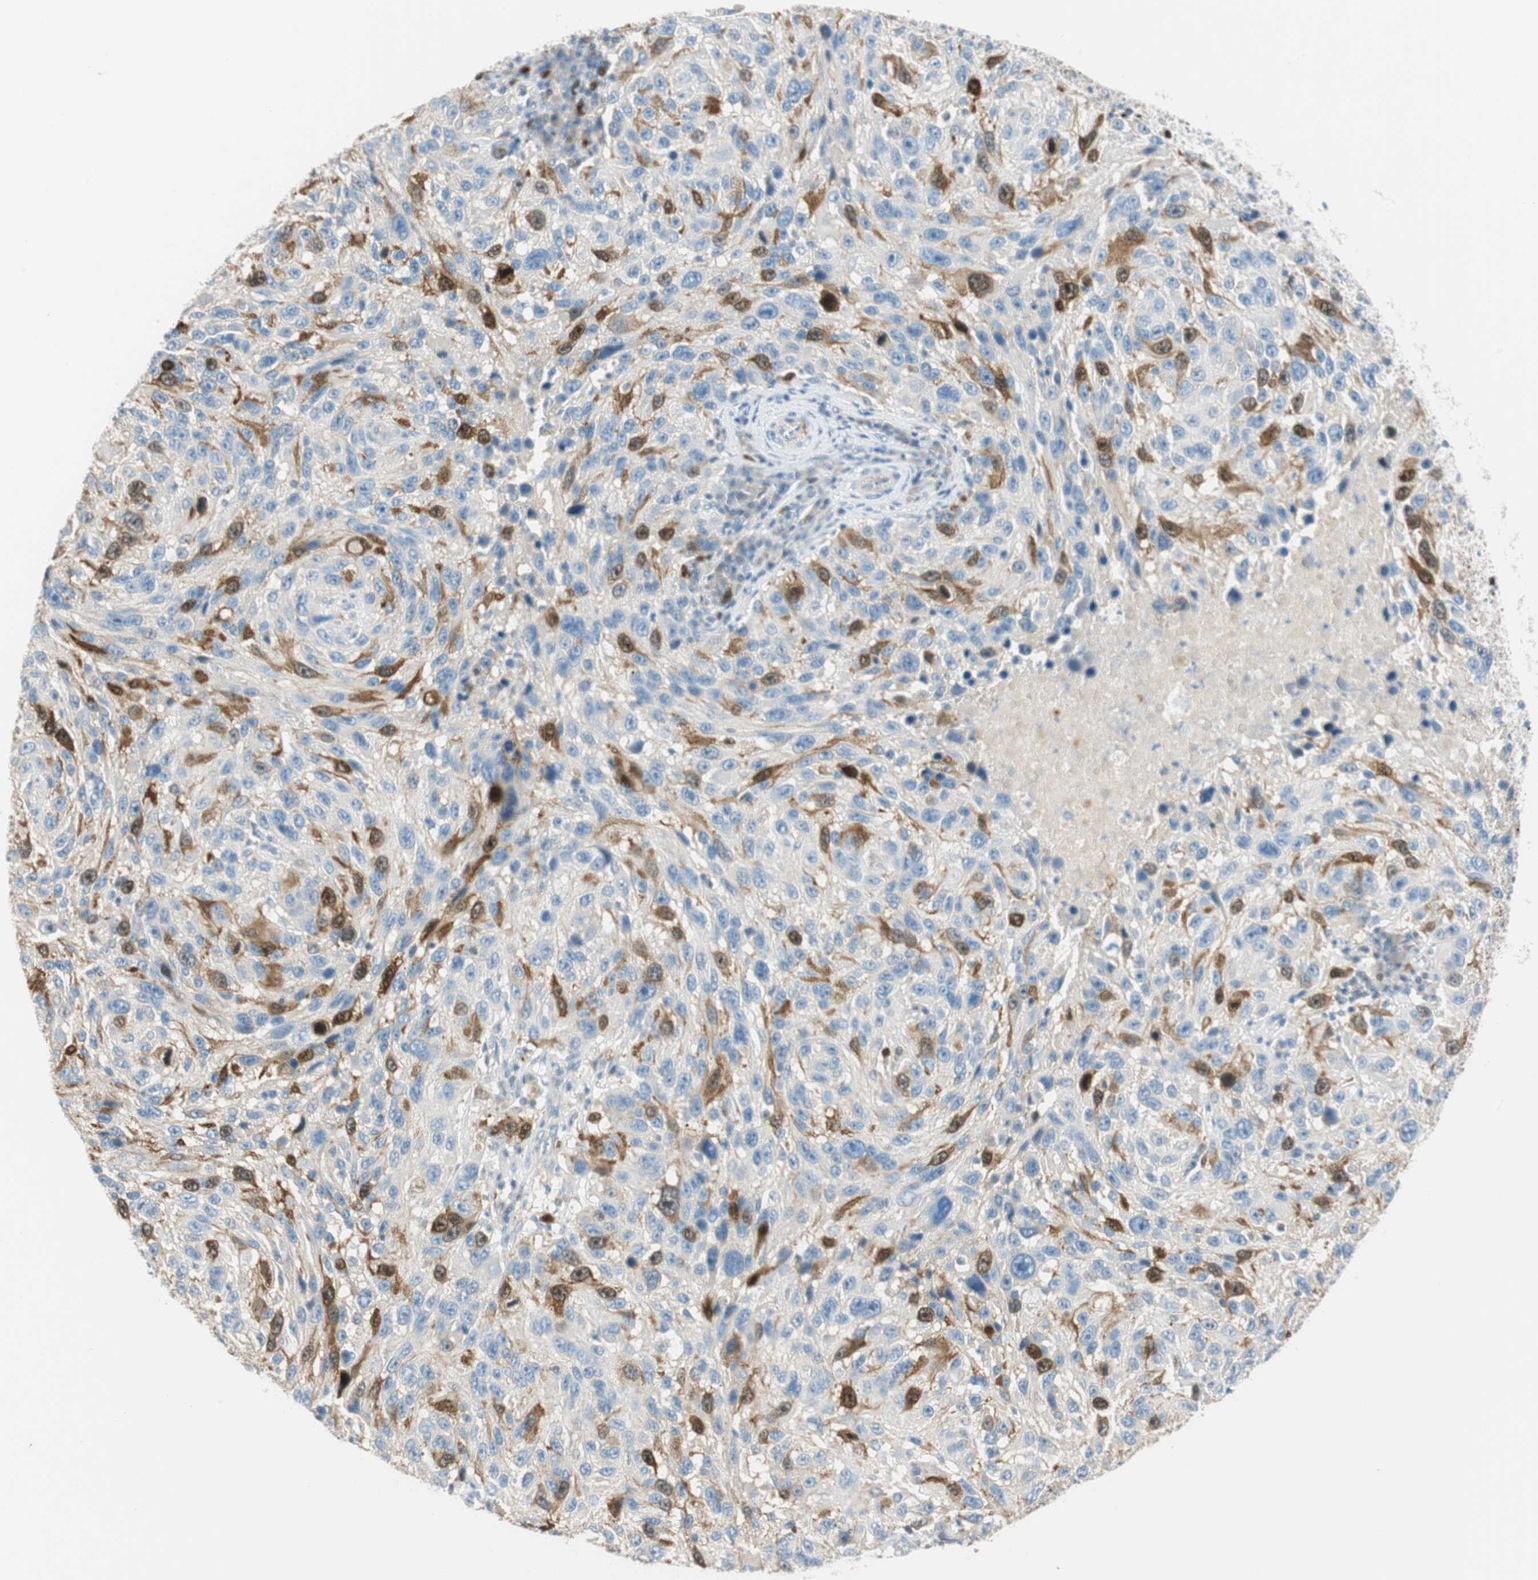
{"staining": {"intensity": "moderate", "quantity": "25%-75%", "location": "cytoplasmic/membranous,nuclear"}, "tissue": "melanoma", "cell_type": "Tumor cells", "image_type": "cancer", "snomed": [{"axis": "morphology", "description": "Malignant melanoma, NOS"}, {"axis": "topography", "description": "Skin"}], "caption": "Protein analysis of melanoma tissue demonstrates moderate cytoplasmic/membranous and nuclear expression in approximately 25%-75% of tumor cells.", "gene": "PTTG1", "patient": {"sex": "male", "age": 53}}